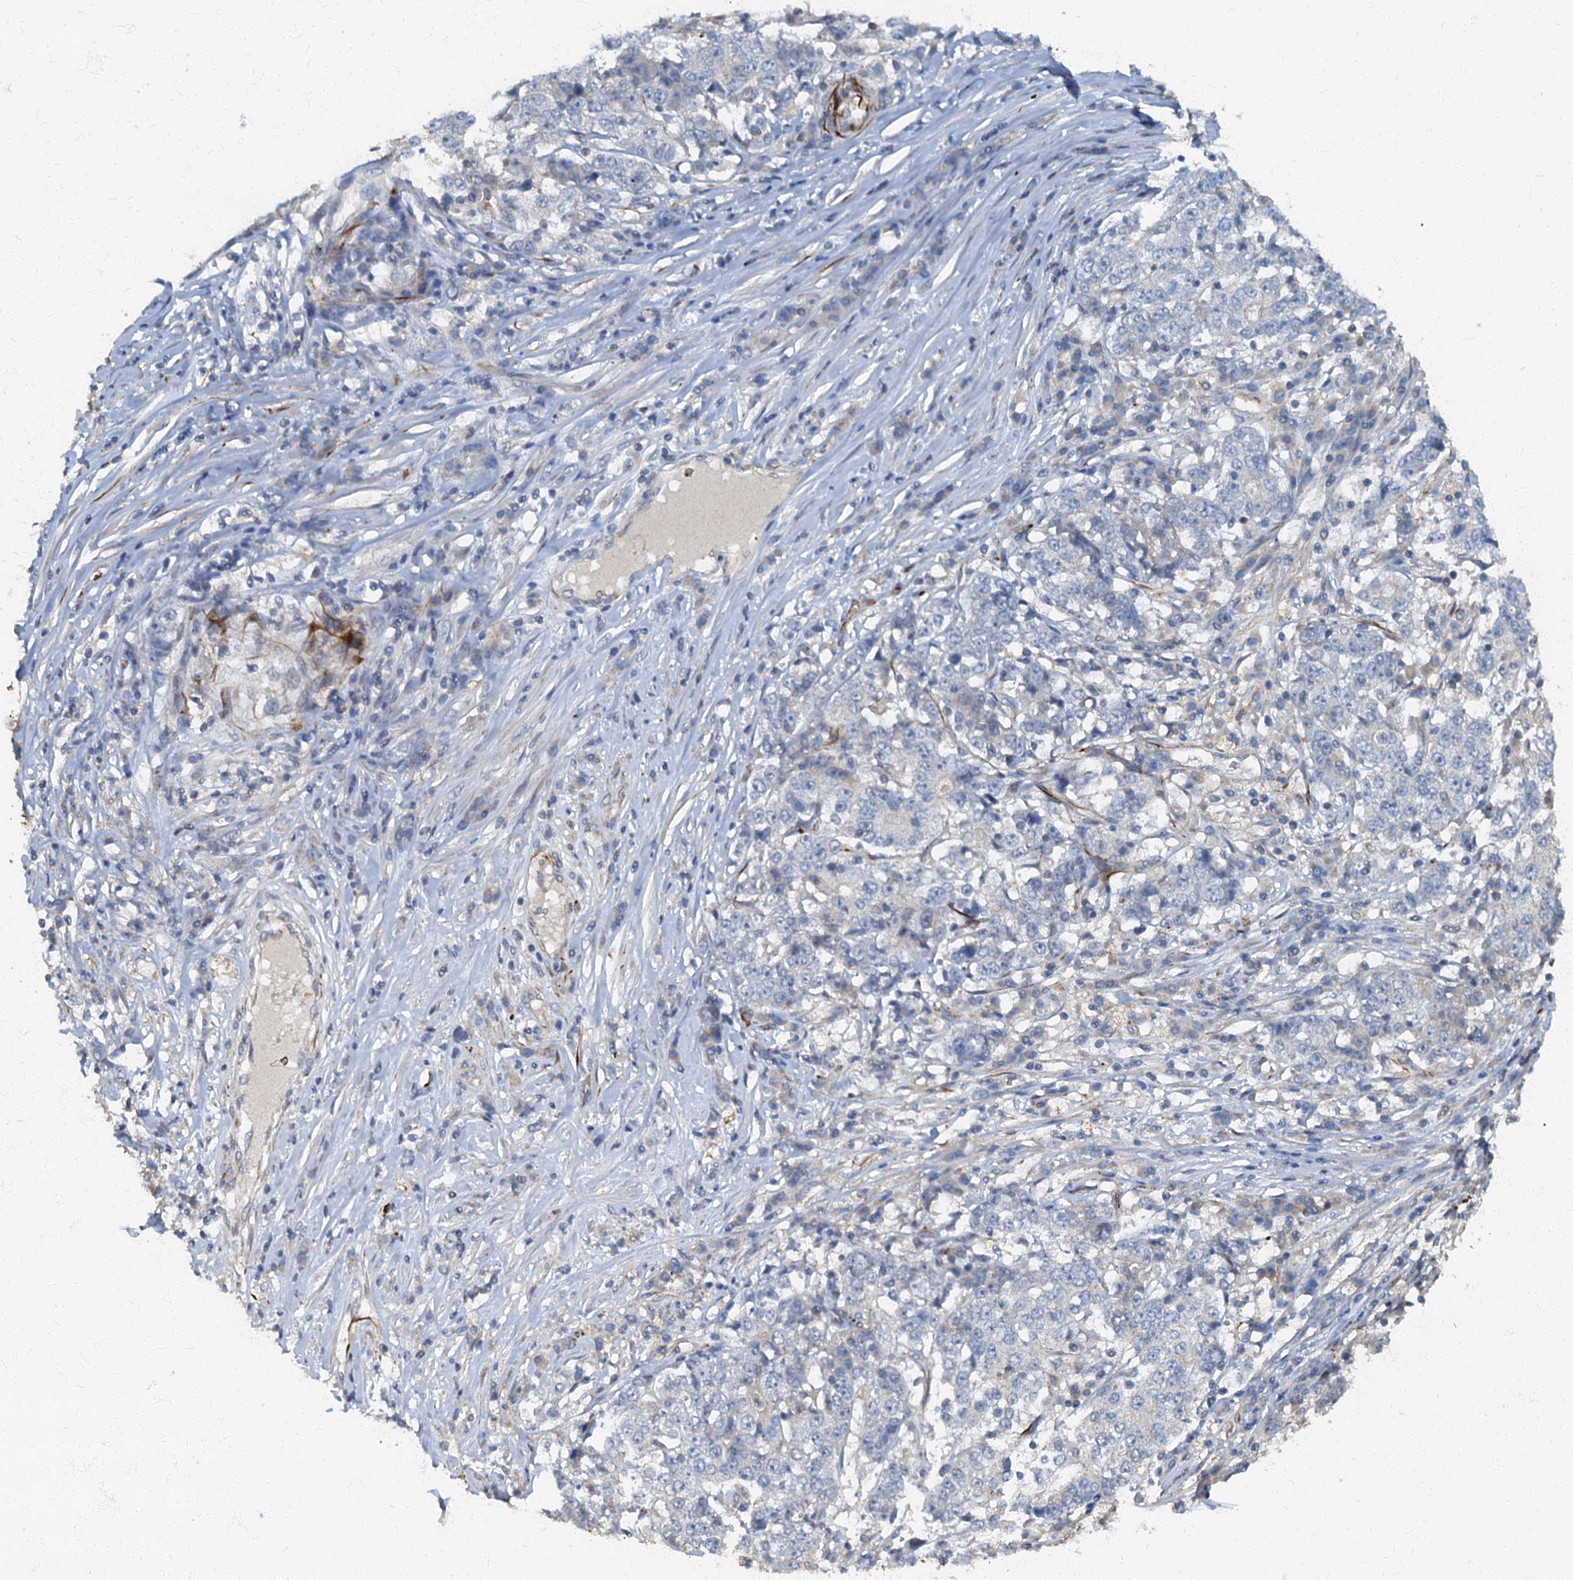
{"staining": {"intensity": "negative", "quantity": "none", "location": "none"}, "tissue": "stomach cancer", "cell_type": "Tumor cells", "image_type": "cancer", "snomed": [{"axis": "morphology", "description": "Adenocarcinoma, NOS"}, {"axis": "topography", "description": "Stomach"}], "caption": "DAB immunohistochemical staining of human stomach cancer reveals no significant expression in tumor cells.", "gene": "ARL11", "patient": {"sex": "male", "age": 59}}